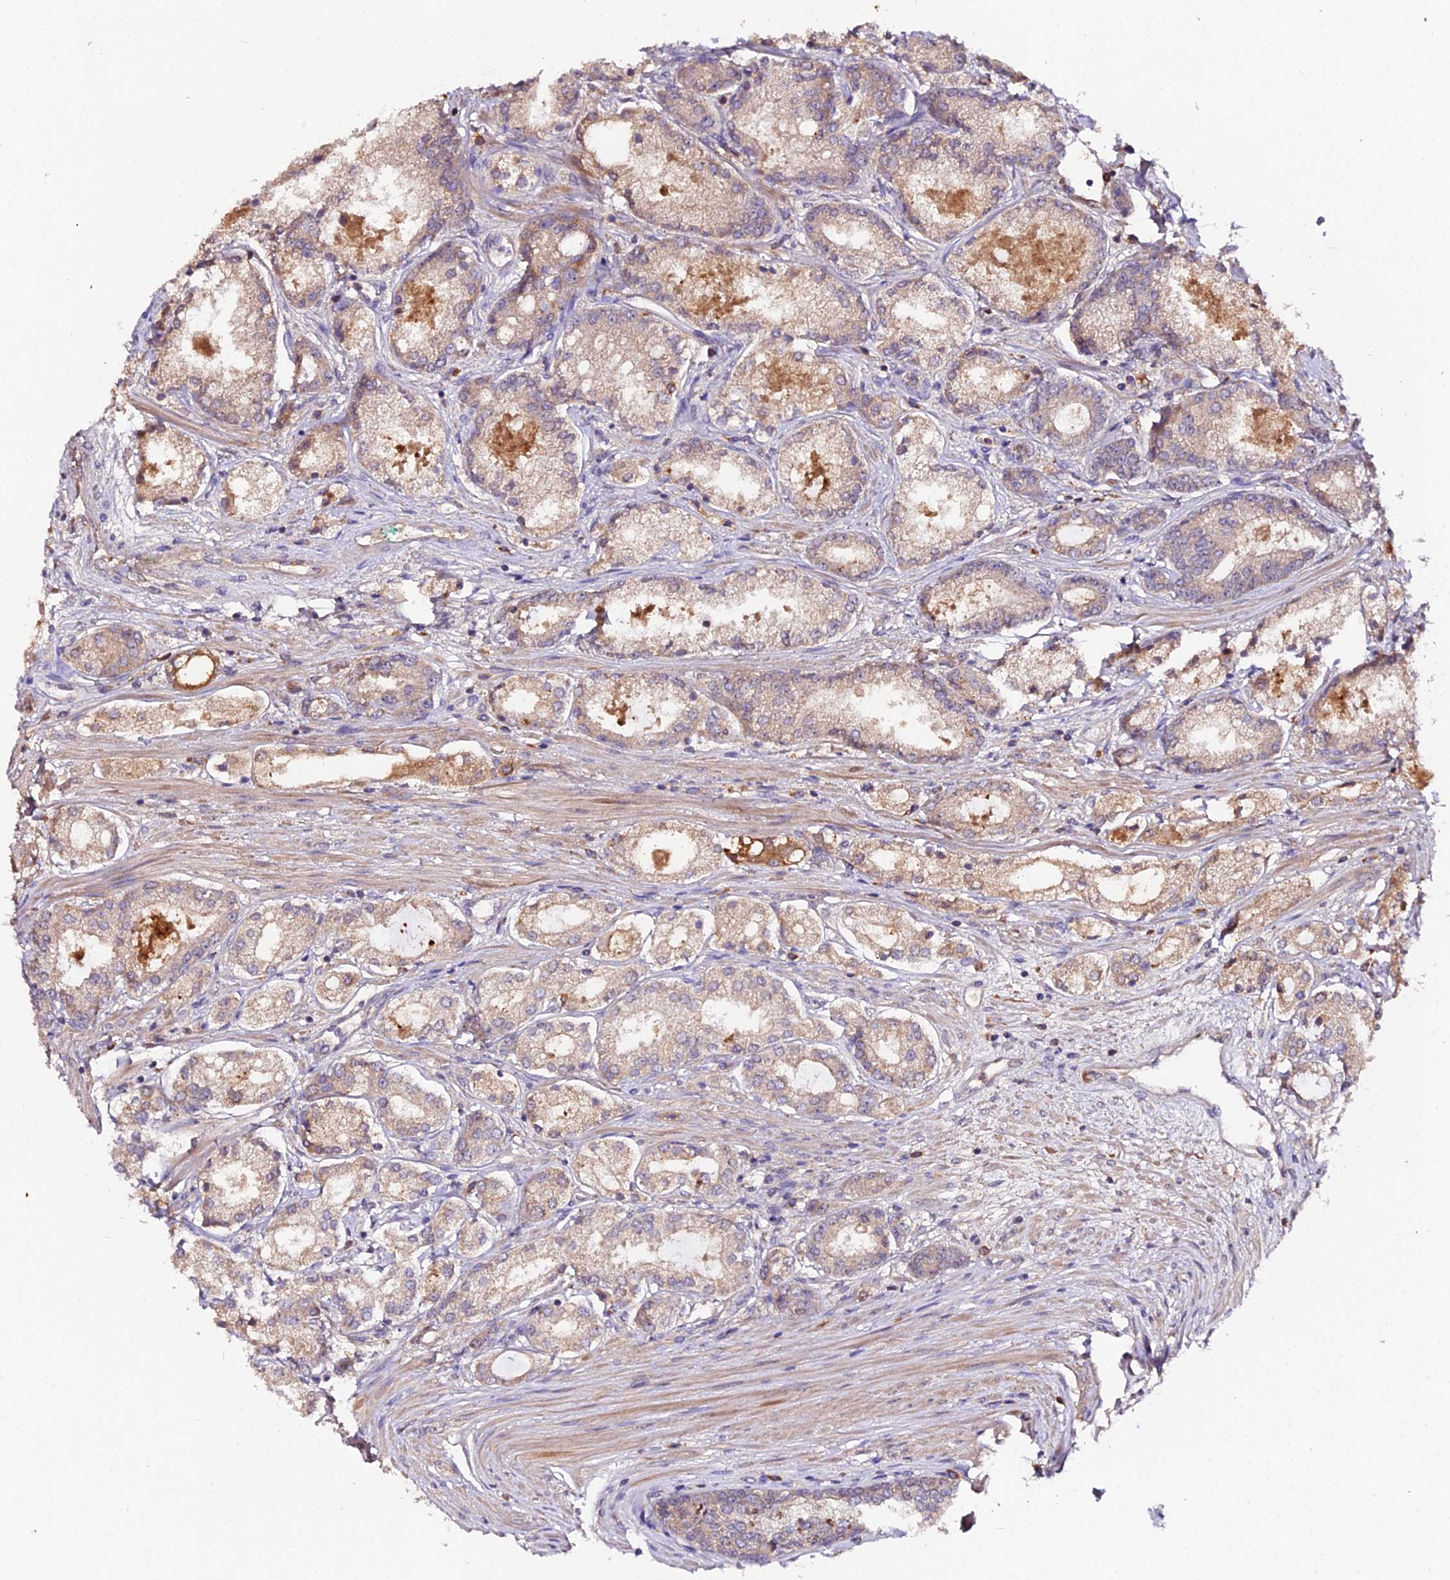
{"staining": {"intensity": "weak", "quantity": "25%-75%", "location": "cytoplasmic/membranous"}, "tissue": "prostate cancer", "cell_type": "Tumor cells", "image_type": "cancer", "snomed": [{"axis": "morphology", "description": "Adenocarcinoma, Low grade"}, {"axis": "topography", "description": "Prostate"}], "caption": "The immunohistochemical stain labels weak cytoplasmic/membranous positivity in tumor cells of prostate cancer (low-grade adenocarcinoma) tissue. (Stains: DAB (3,3'-diaminobenzidine) in brown, nuclei in blue, Microscopy: brightfield microscopy at high magnification).", "gene": "KCTD16", "patient": {"sex": "male", "age": 68}}